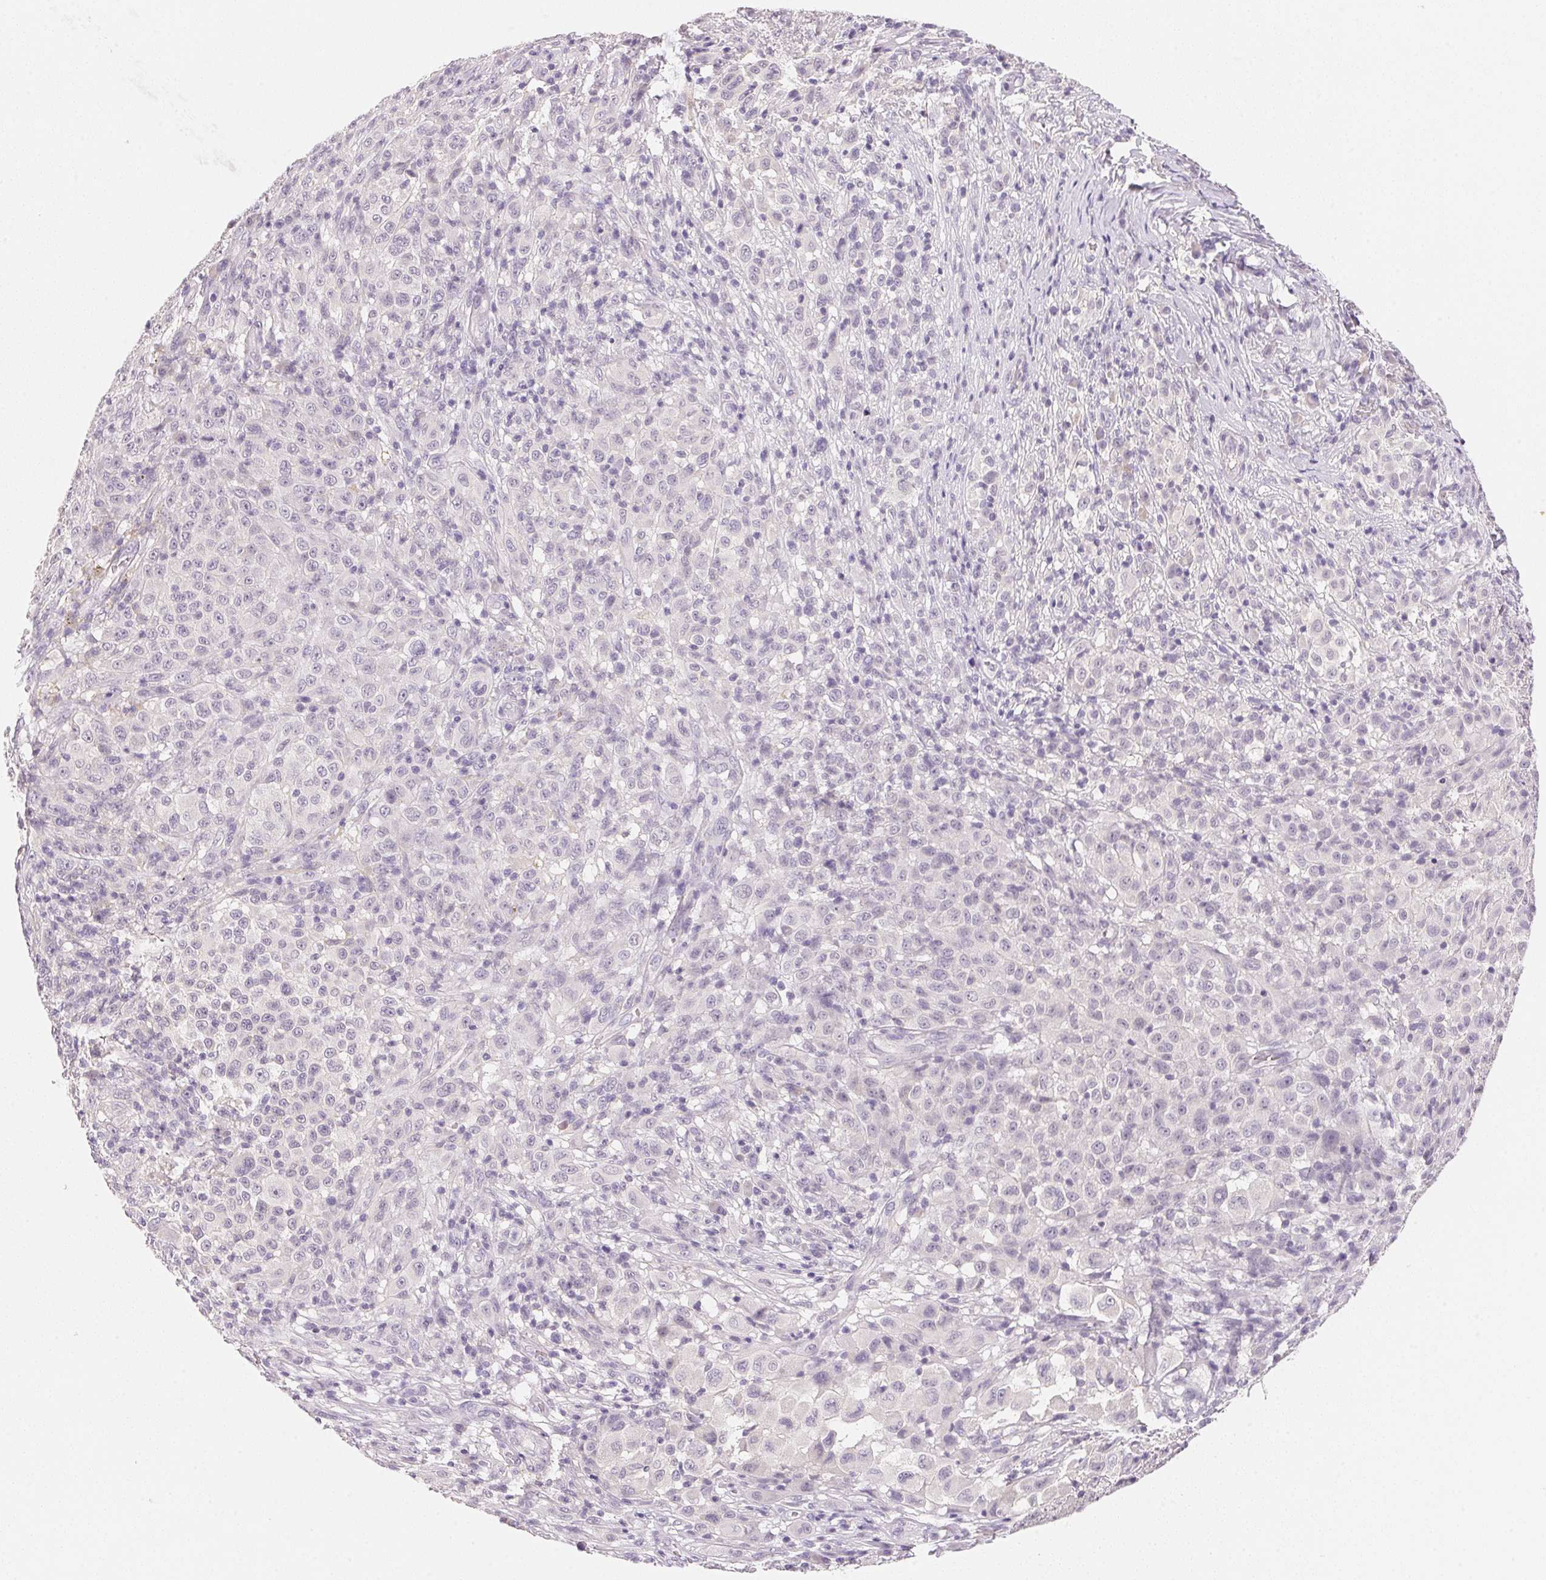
{"staining": {"intensity": "negative", "quantity": "none", "location": "none"}, "tissue": "melanoma", "cell_type": "Tumor cells", "image_type": "cancer", "snomed": [{"axis": "morphology", "description": "Malignant melanoma, NOS"}, {"axis": "topography", "description": "Skin"}], "caption": "This is an IHC histopathology image of human melanoma. There is no positivity in tumor cells.", "gene": "MCOLN3", "patient": {"sex": "male", "age": 73}}